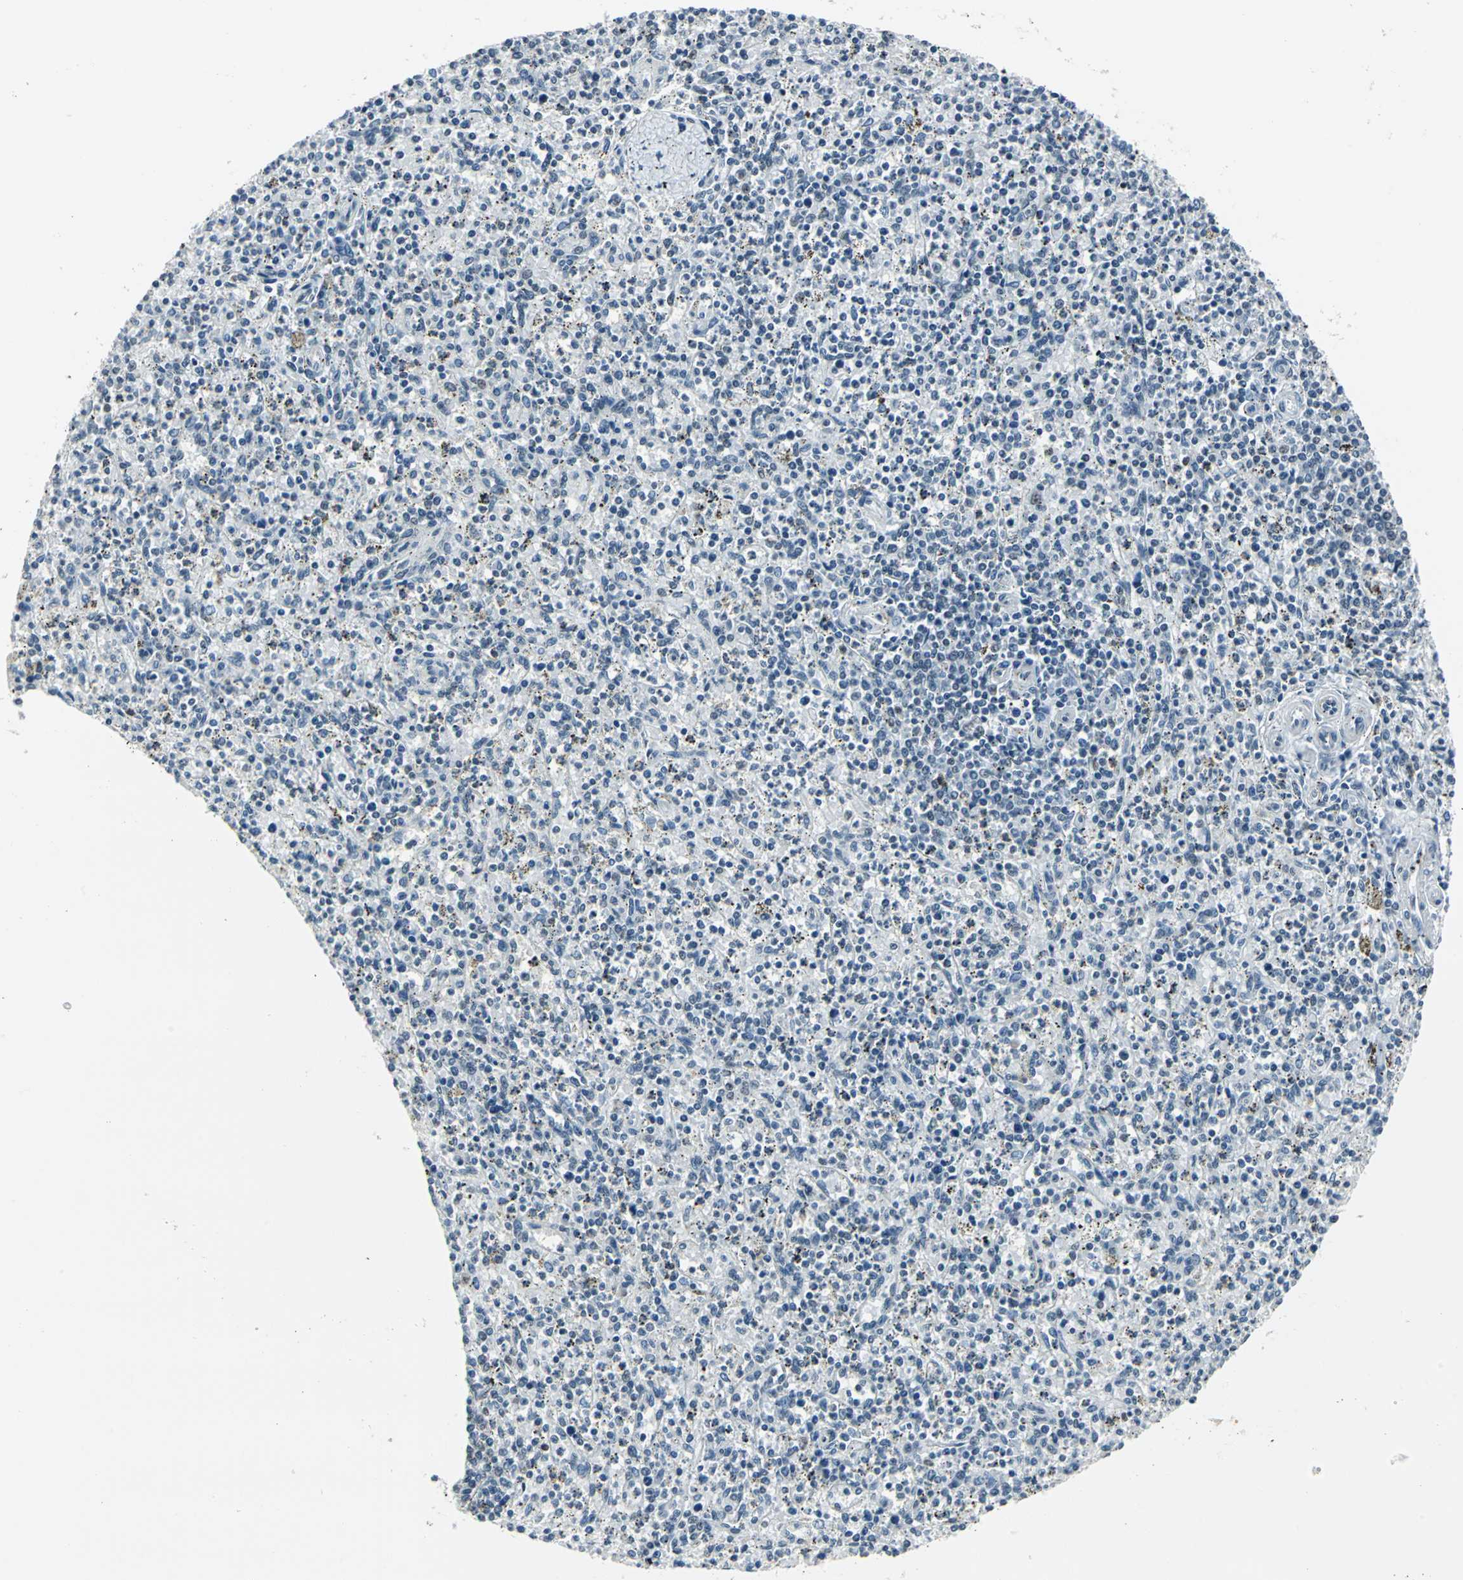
{"staining": {"intensity": "moderate", "quantity": "25%-75%", "location": "cytoplasmic/membranous"}, "tissue": "spleen", "cell_type": "Cells in red pulp", "image_type": "normal", "snomed": [{"axis": "morphology", "description": "Normal tissue, NOS"}, {"axis": "topography", "description": "Spleen"}], "caption": "A high-resolution histopathology image shows IHC staining of benign spleen, which reveals moderate cytoplasmic/membranous expression in about 25%-75% of cells in red pulp. Using DAB (3,3'-diaminobenzidine) (brown) and hematoxylin (blue) stains, captured at high magnification using brightfield microscopy.", "gene": "ADNP", "patient": {"sex": "male", "age": 72}}